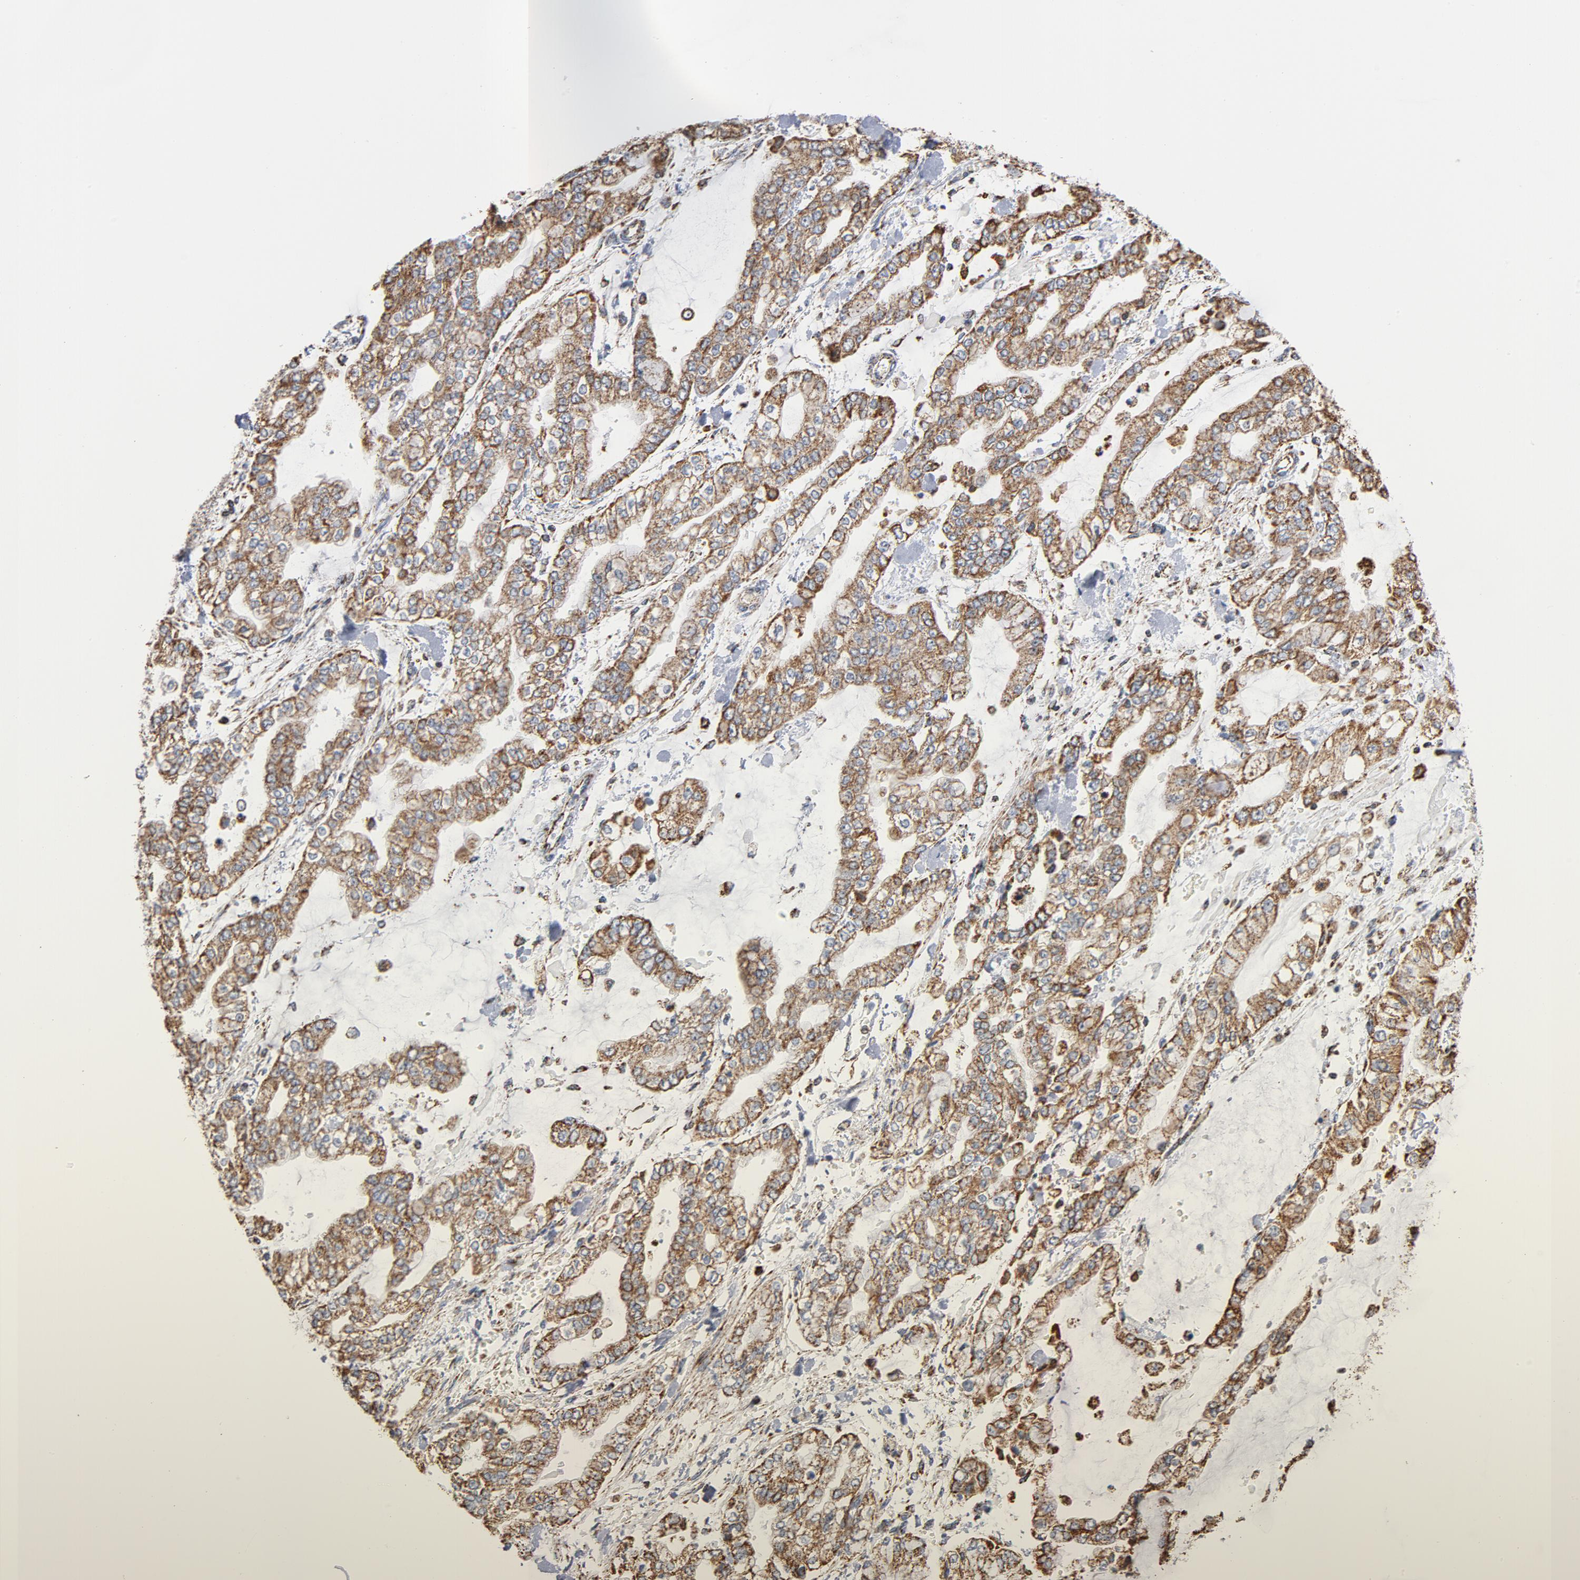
{"staining": {"intensity": "moderate", "quantity": ">75%", "location": "cytoplasmic/membranous"}, "tissue": "stomach cancer", "cell_type": "Tumor cells", "image_type": "cancer", "snomed": [{"axis": "morphology", "description": "Normal tissue, NOS"}, {"axis": "morphology", "description": "Adenocarcinoma, NOS"}, {"axis": "topography", "description": "Stomach, upper"}, {"axis": "topography", "description": "Stomach"}], "caption": "Immunohistochemical staining of human stomach cancer shows moderate cytoplasmic/membranous protein expression in approximately >75% of tumor cells. (brown staining indicates protein expression, while blue staining denotes nuclei).", "gene": "NDUFS4", "patient": {"sex": "male", "age": 76}}